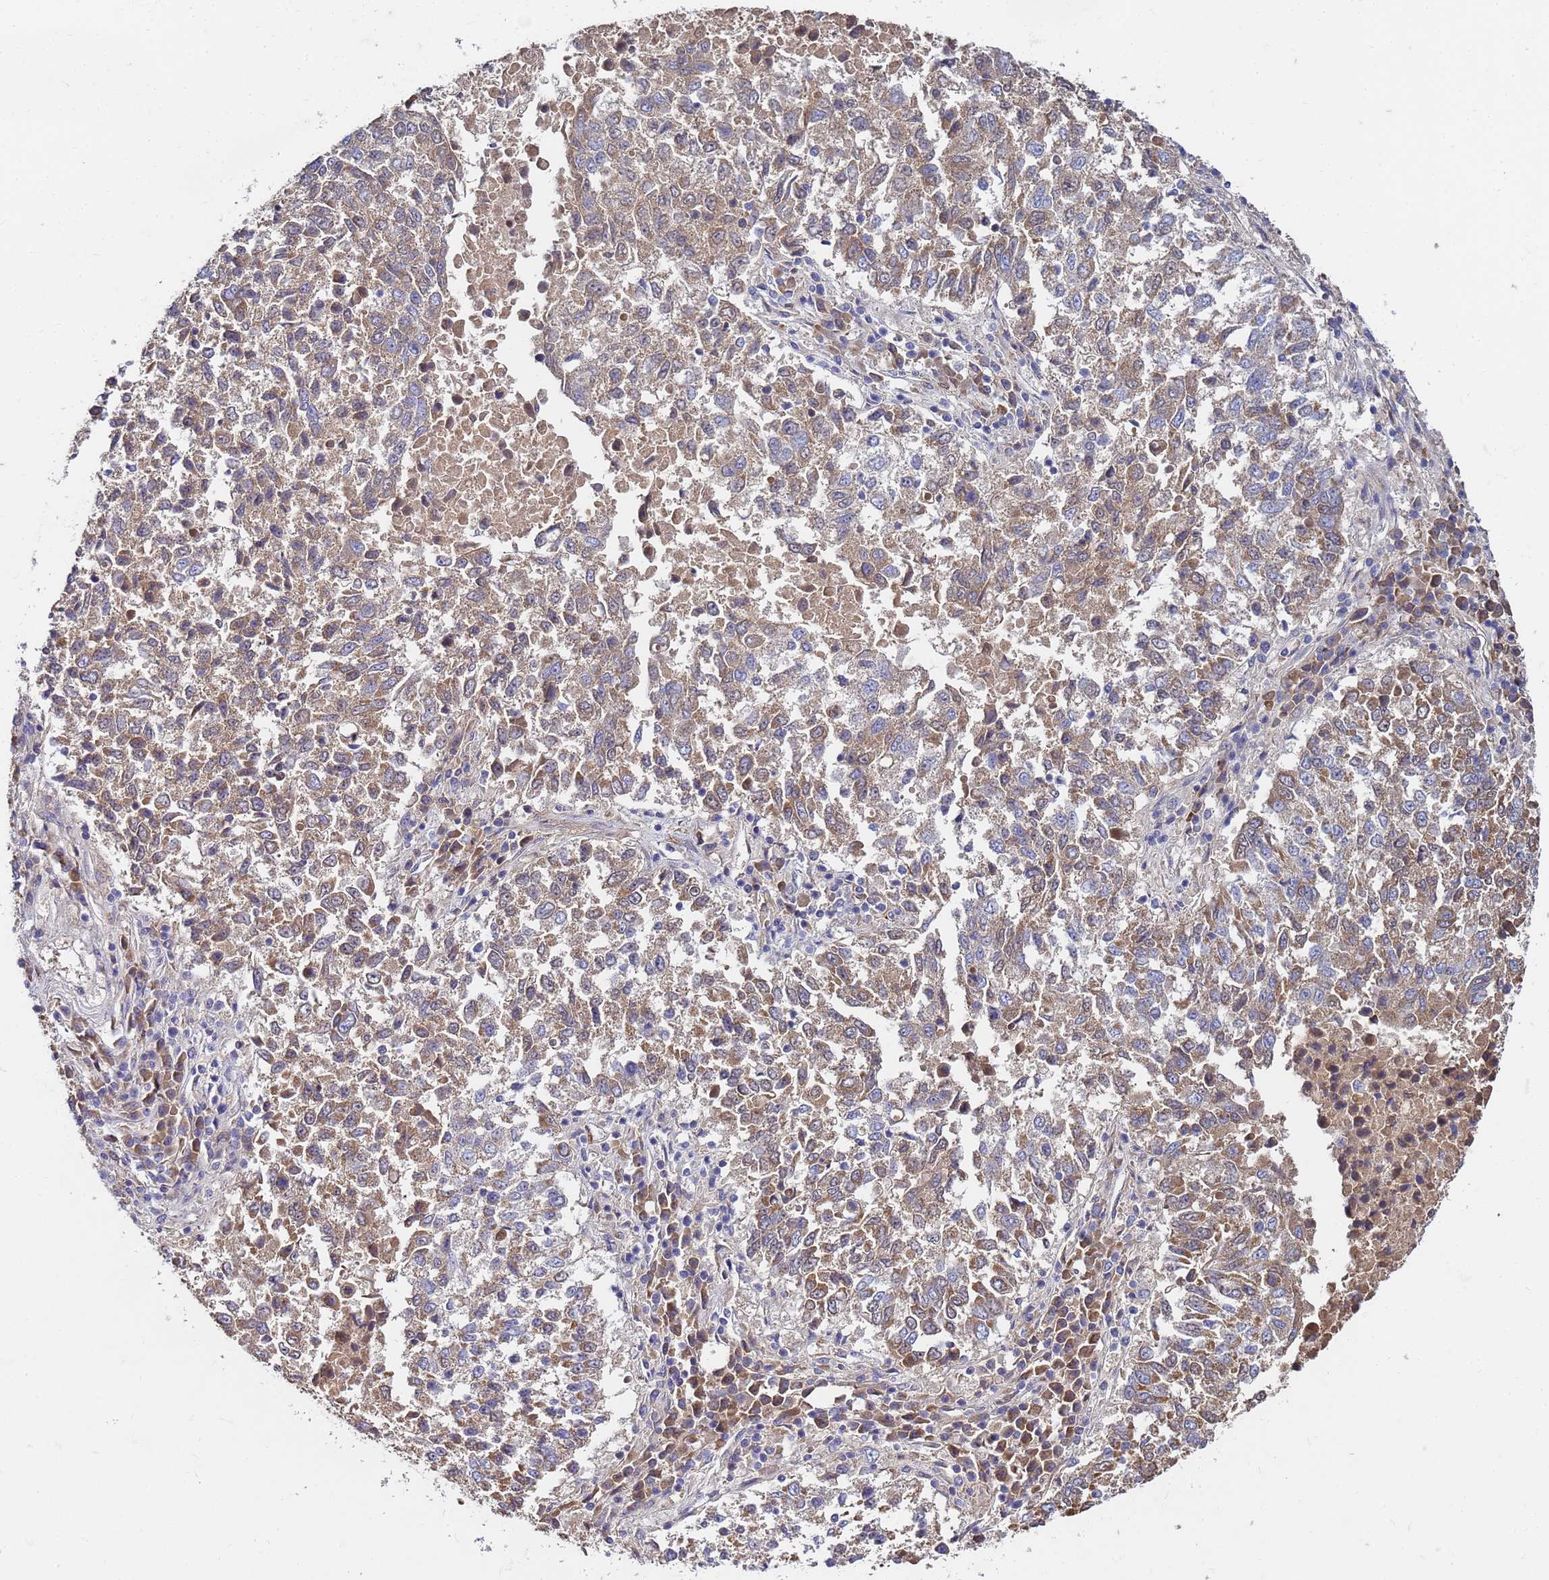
{"staining": {"intensity": "moderate", "quantity": ">75%", "location": "cytoplasmic/membranous"}, "tissue": "lung cancer", "cell_type": "Tumor cells", "image_type": "cancer", "snomed": [{"axis": "morphology", "description": "Squamous cell carcinoma, NOS"}, {"axis": "topography", "description": "Lung"}], "caption": "Squamous cell carcinoma (lung) was stained to show a protein in brown. There is medium levels of moderate cytoplasmic/membranous expression in approximately >75% of tumor cells. (DAB (3,3'-diaminobenzidine) IHC with brightfield microscopy, high magnification).", "gene": "C5orf34", "patient": {"sex": "male", "age": 73}}